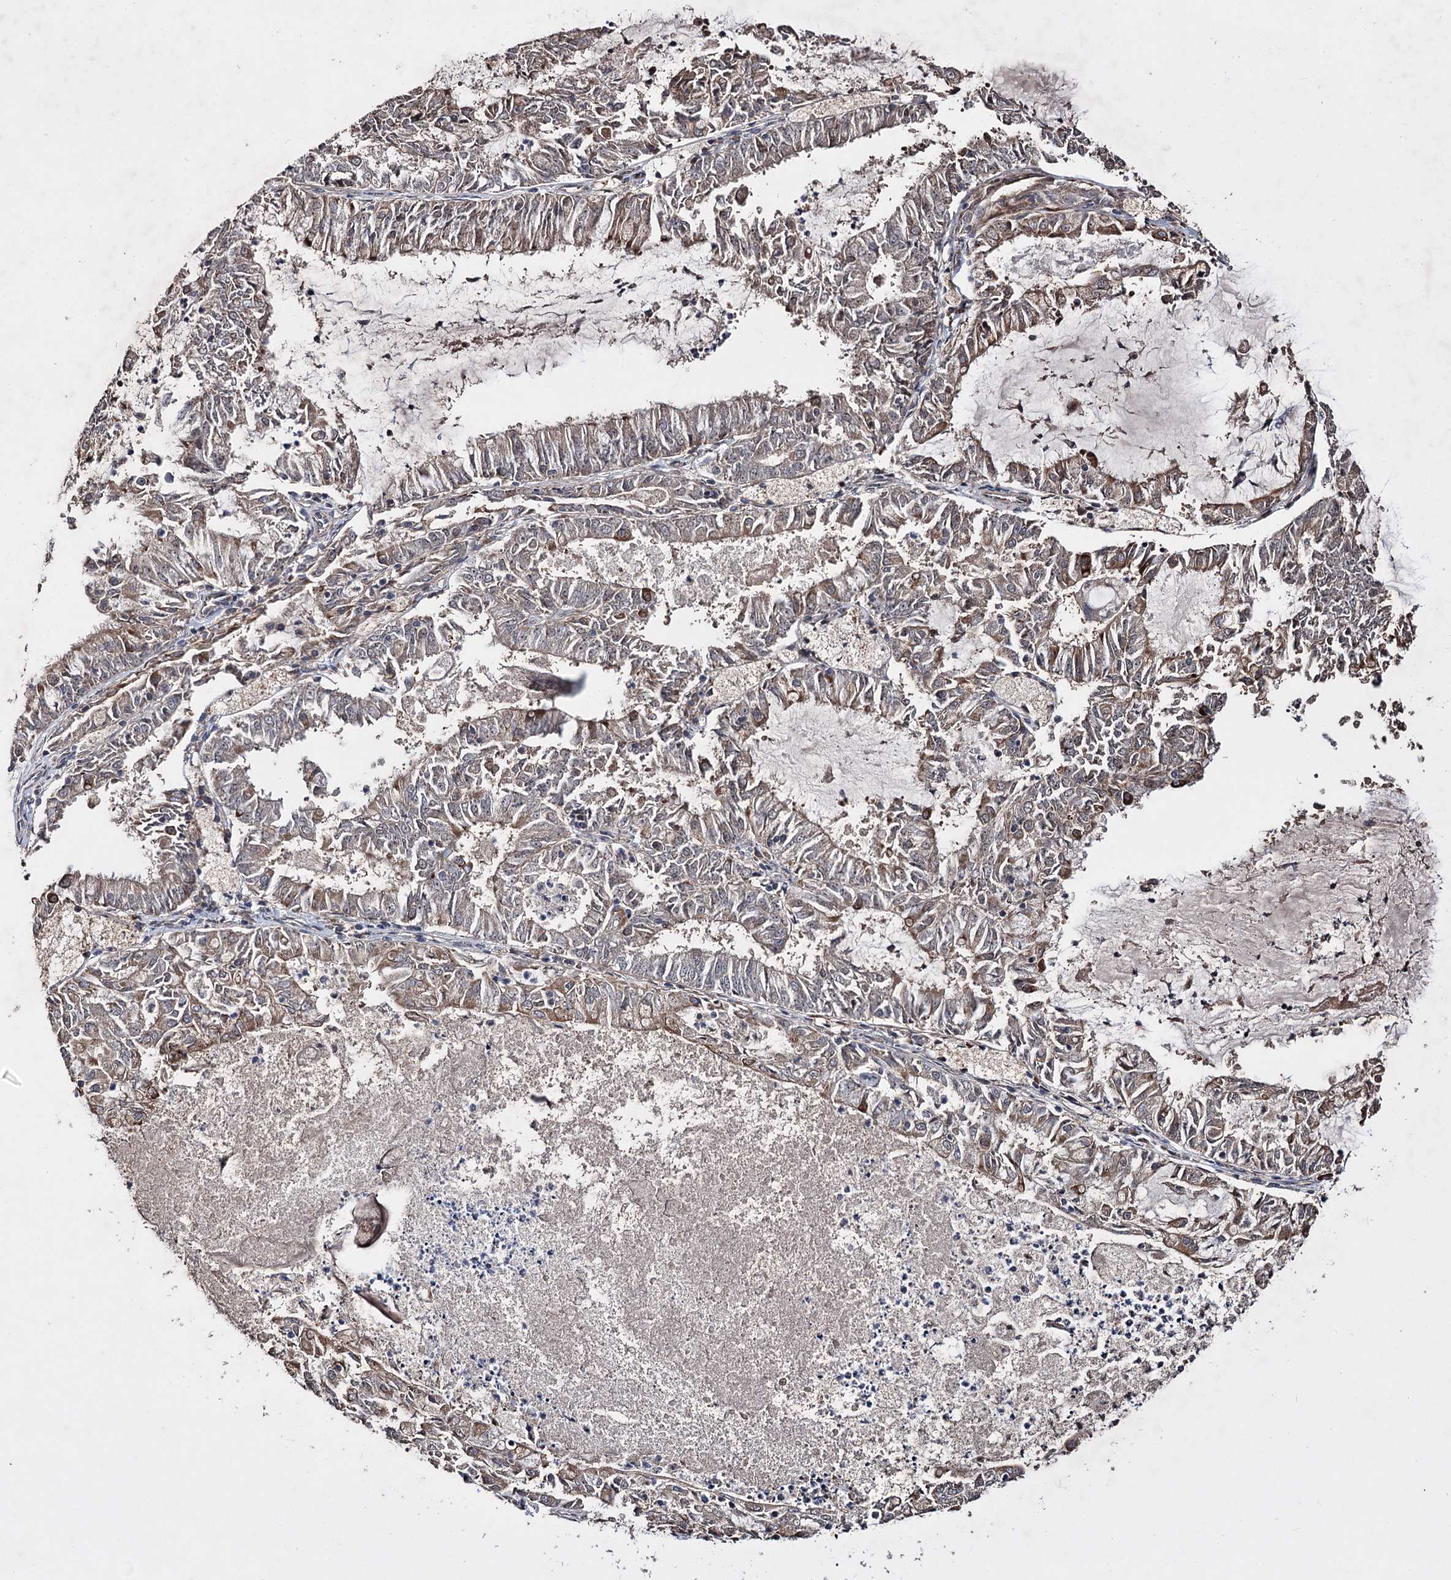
{"staining": {"intensity": "weak", "quantity": "25%-75%", "location": "cytoplasmic/membranous"}, "tissue": "endometrial cancer", "cell_type": "Tumor cells", "image_type": "cancer", "snomed": [{"axis": "morphology", "description": "Adenocarcinoma, NOS"}, {"axis": "topography", "description": "Endometrium"}], "caption": "Immunohistochemistry (DAB (3,3'-diaminobenzidine)) staining of human adenocarcinoma (endometrial) displays weak cytoplasmic/membranous protein expression in about 25%-75% of tumor cells. The staining was performed using DAB to visualize the protein expression in brown, while the nuclei were stained in blue with hematoxylin (Magnification: 20x).", "gene": "CPNE8", "patient": {"sex": "female", "age": 57}}